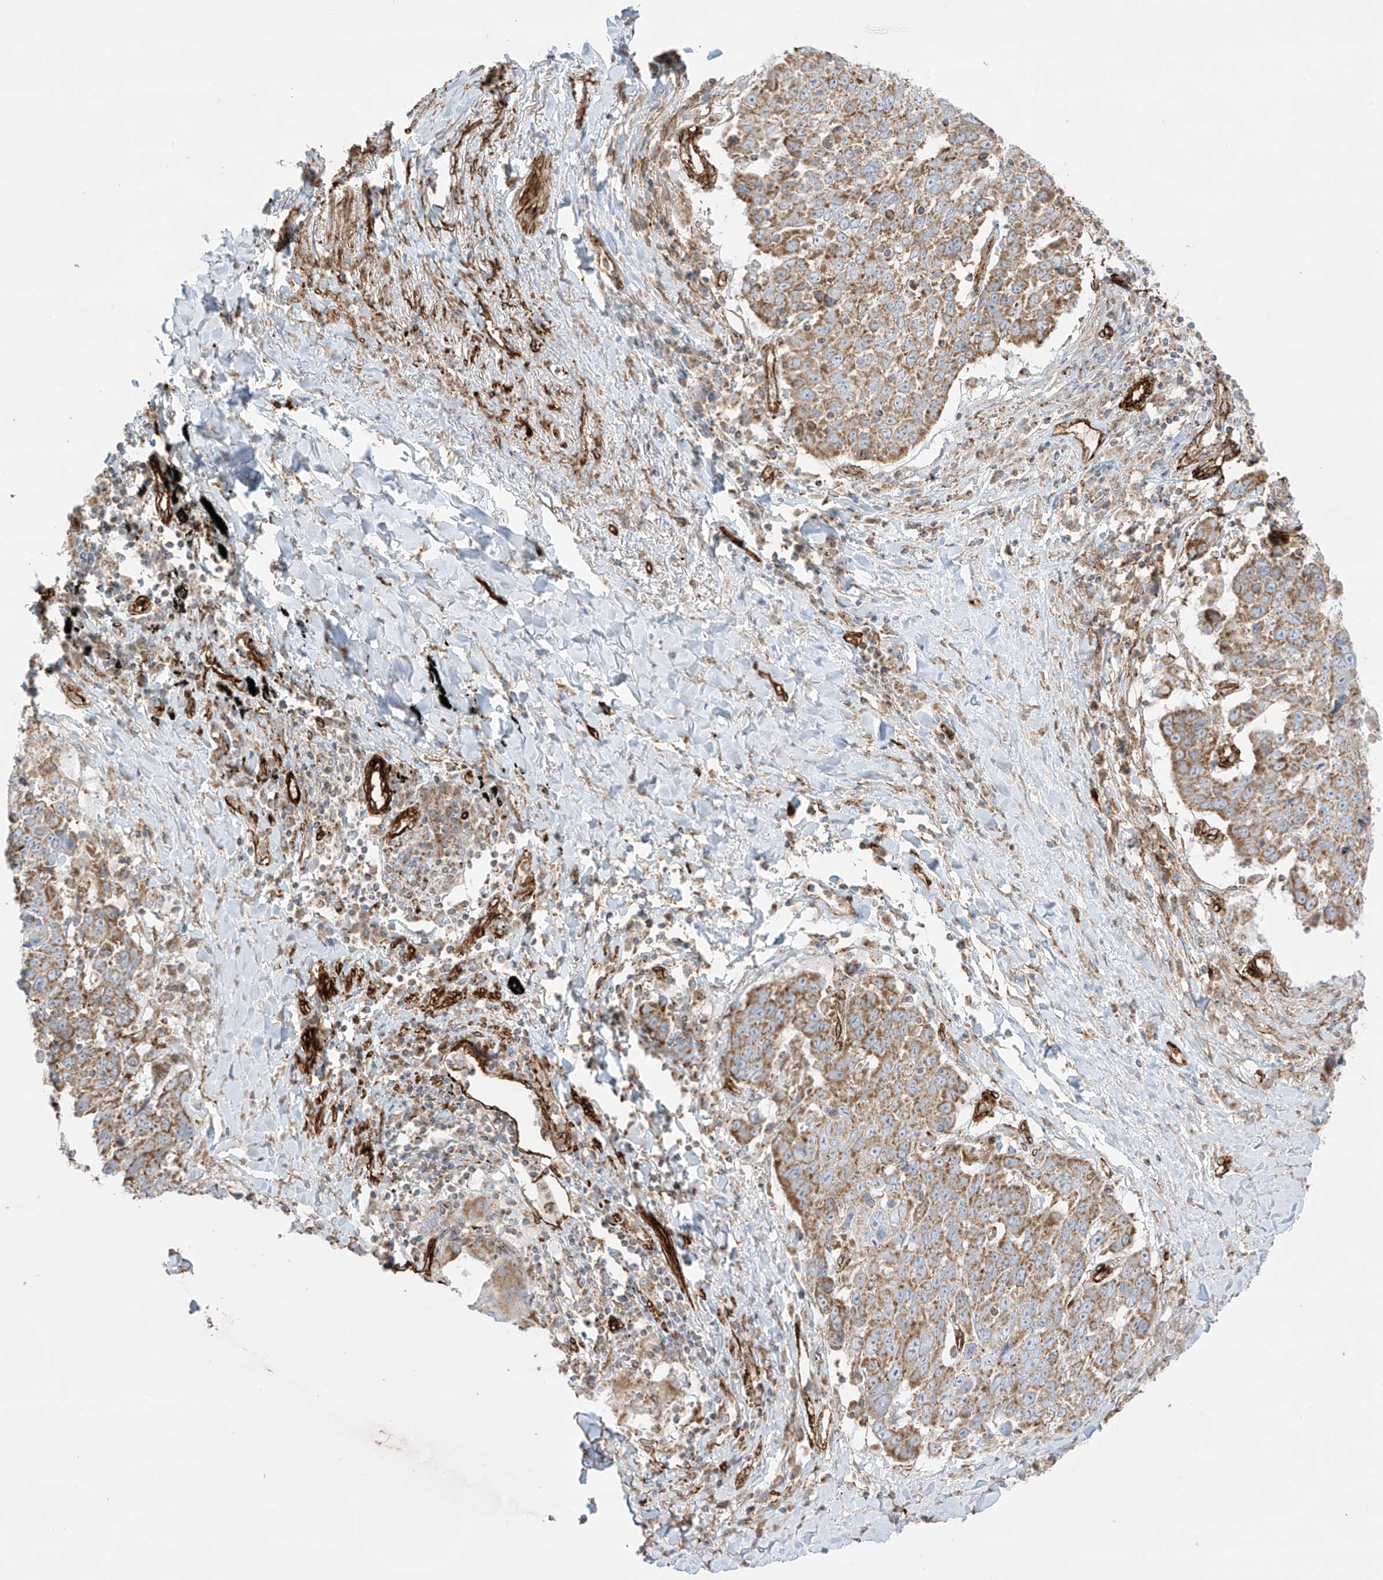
{"staining": {"intensity": "moderate", "quantity": ">75%", "location": "cytoplasmic/membranous"}, "tissue": "lung cancer", "cell_type": "Tumor cells", "image_type": "cancer", "snomed": [{"axis": "morphology", "description": "Squamous cell carcinoma, NOS"}, {"axis": "topography", "description": "Lung"}], "caption": "Protein staining exhibits moderate cytoplasmic/membranous staining in about >75% of tumor cells in squamous cell carcinoma (lung).", "gene": "ABCB7", "patient": {"sex": "male", "age": 66}}